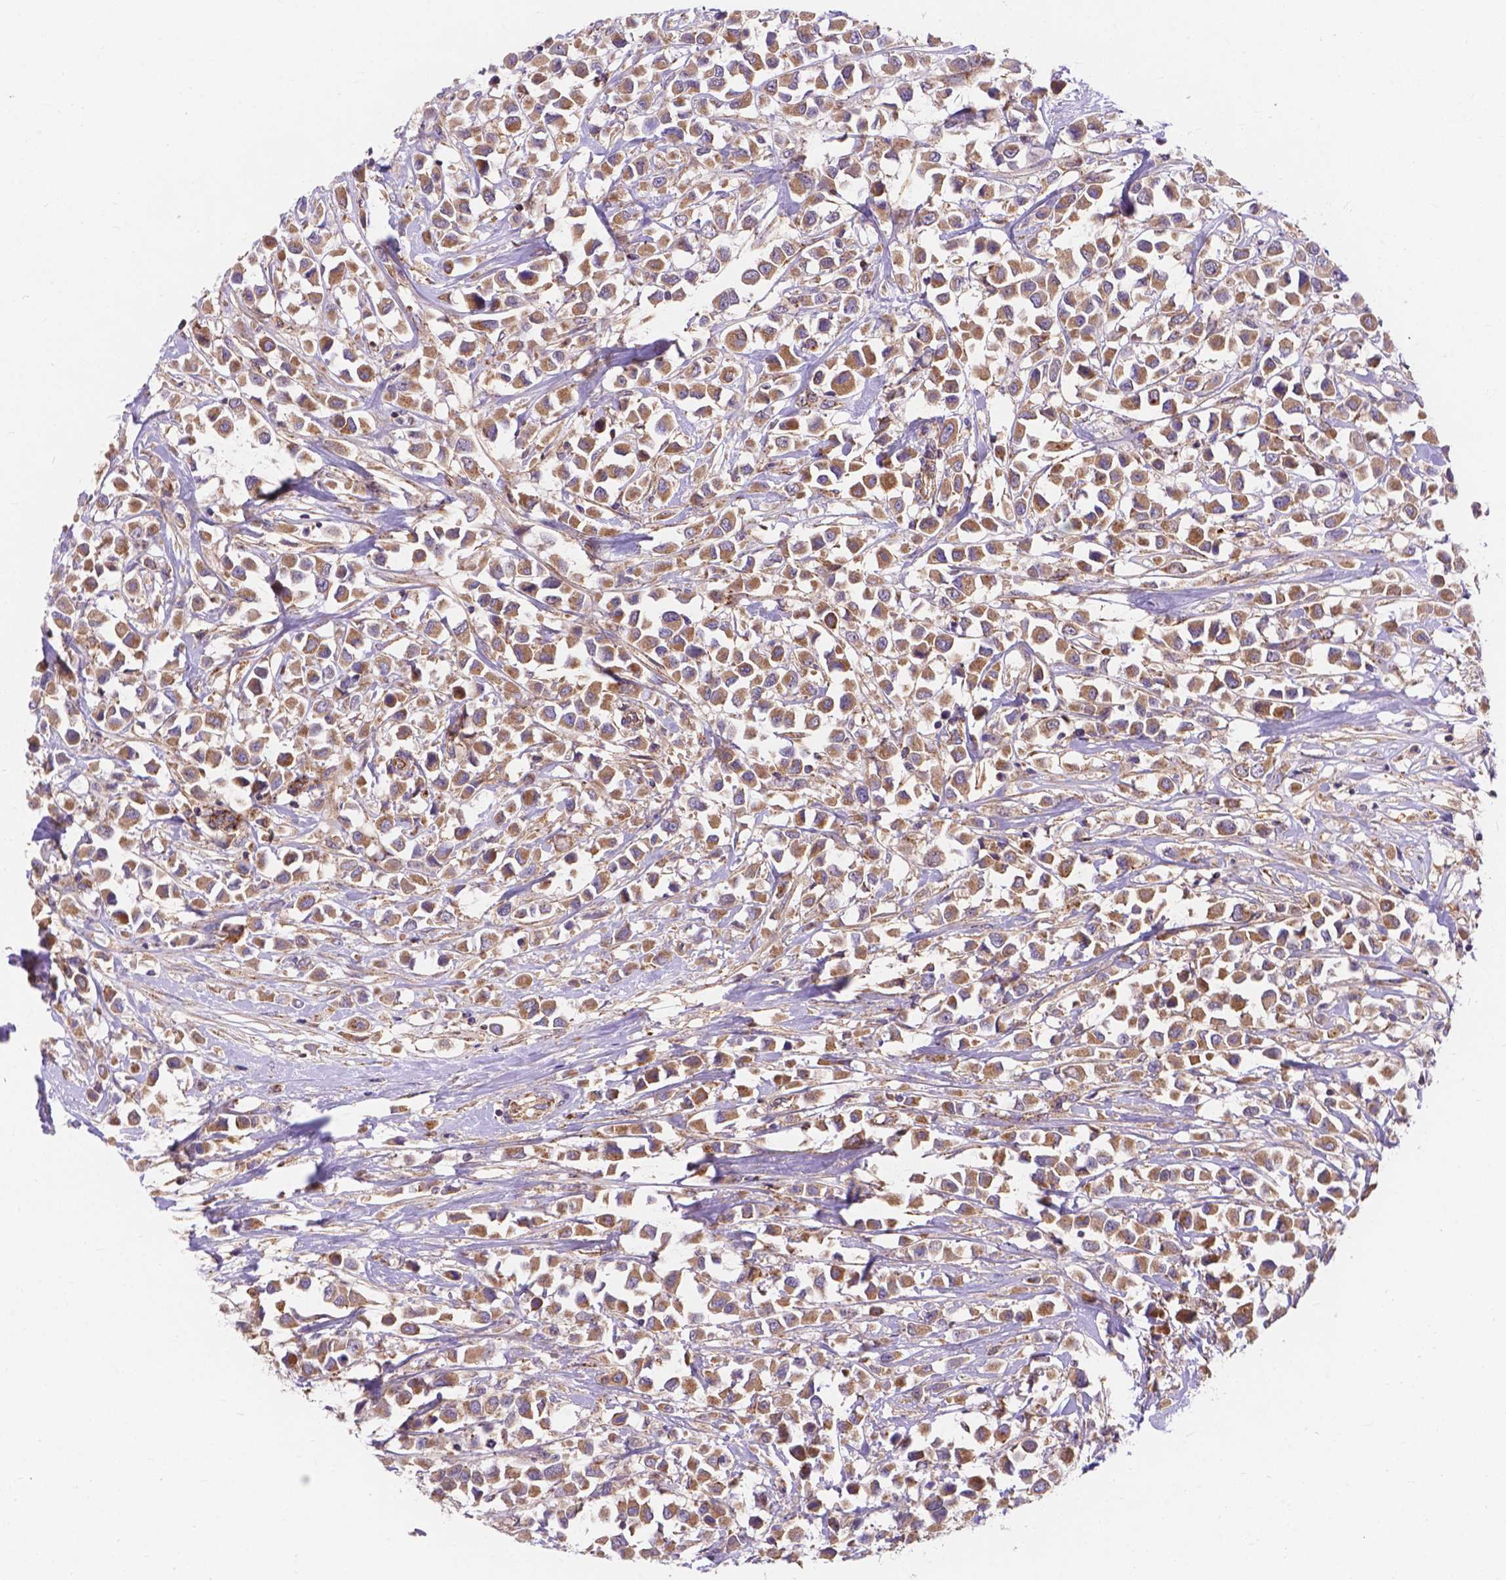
{"staining": {"intensity": "moderate", "quantity": ">75%", "location": "cytoplasmic/membranous"}, "tissue": "breast cancer", "cell_type": "Tumor cells", "image_type": "cancer", "snomed": [{"axis": "morphology", "description": "Duct carcinoma"}, {"axis": "topography", "description": "Breast"}], "caption": "Immunohistochemical staining of breast cancer (intraductal carcinoma) shows medium levels of moderate cytoplasmic/membranous protein expression in about >75% of tumor cells.", "gene": "AK3", "patient": {"sex": "female", "age": 61}}